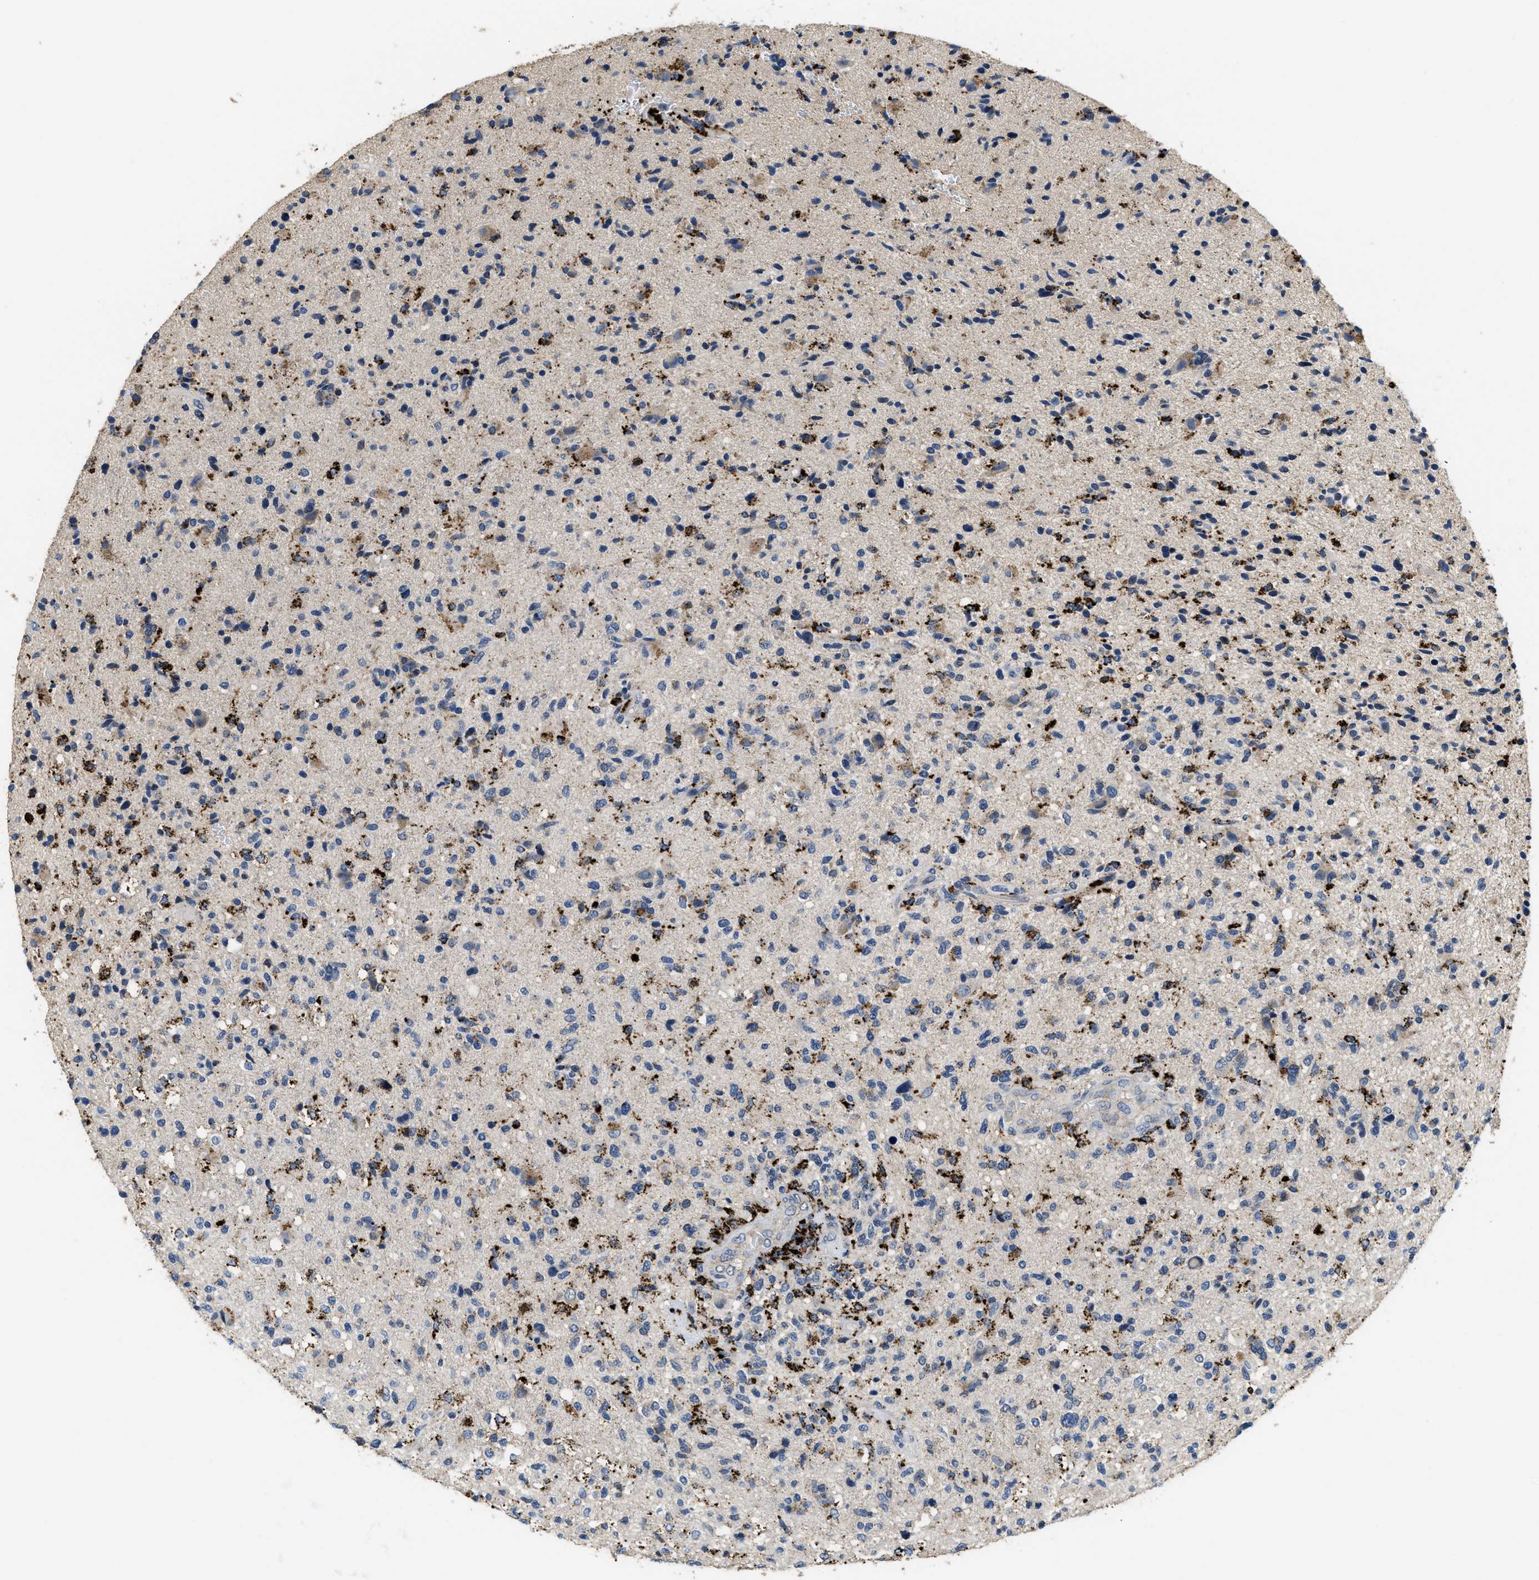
{"staining": {"intensity": "moderate", "quantity": "25%-75%", "location": "cytoplasmic/membranous"}, "tissue": "glioma", "cell_type": "Tumor cells", "image_type": "cancer", "snomed": [{"axis": "morphology", "description": "Glioma, malignant, High grade"}, {"axis": "topography", "description": "Brain"}], "caption": "A medium amount of moderate cytoplasmic/membranous expression is identified in approximately 25%-75% of tumor cells in glioma tissue.", "gene": "BMPR2", "patient": {"sex": "male", "age": 72}}